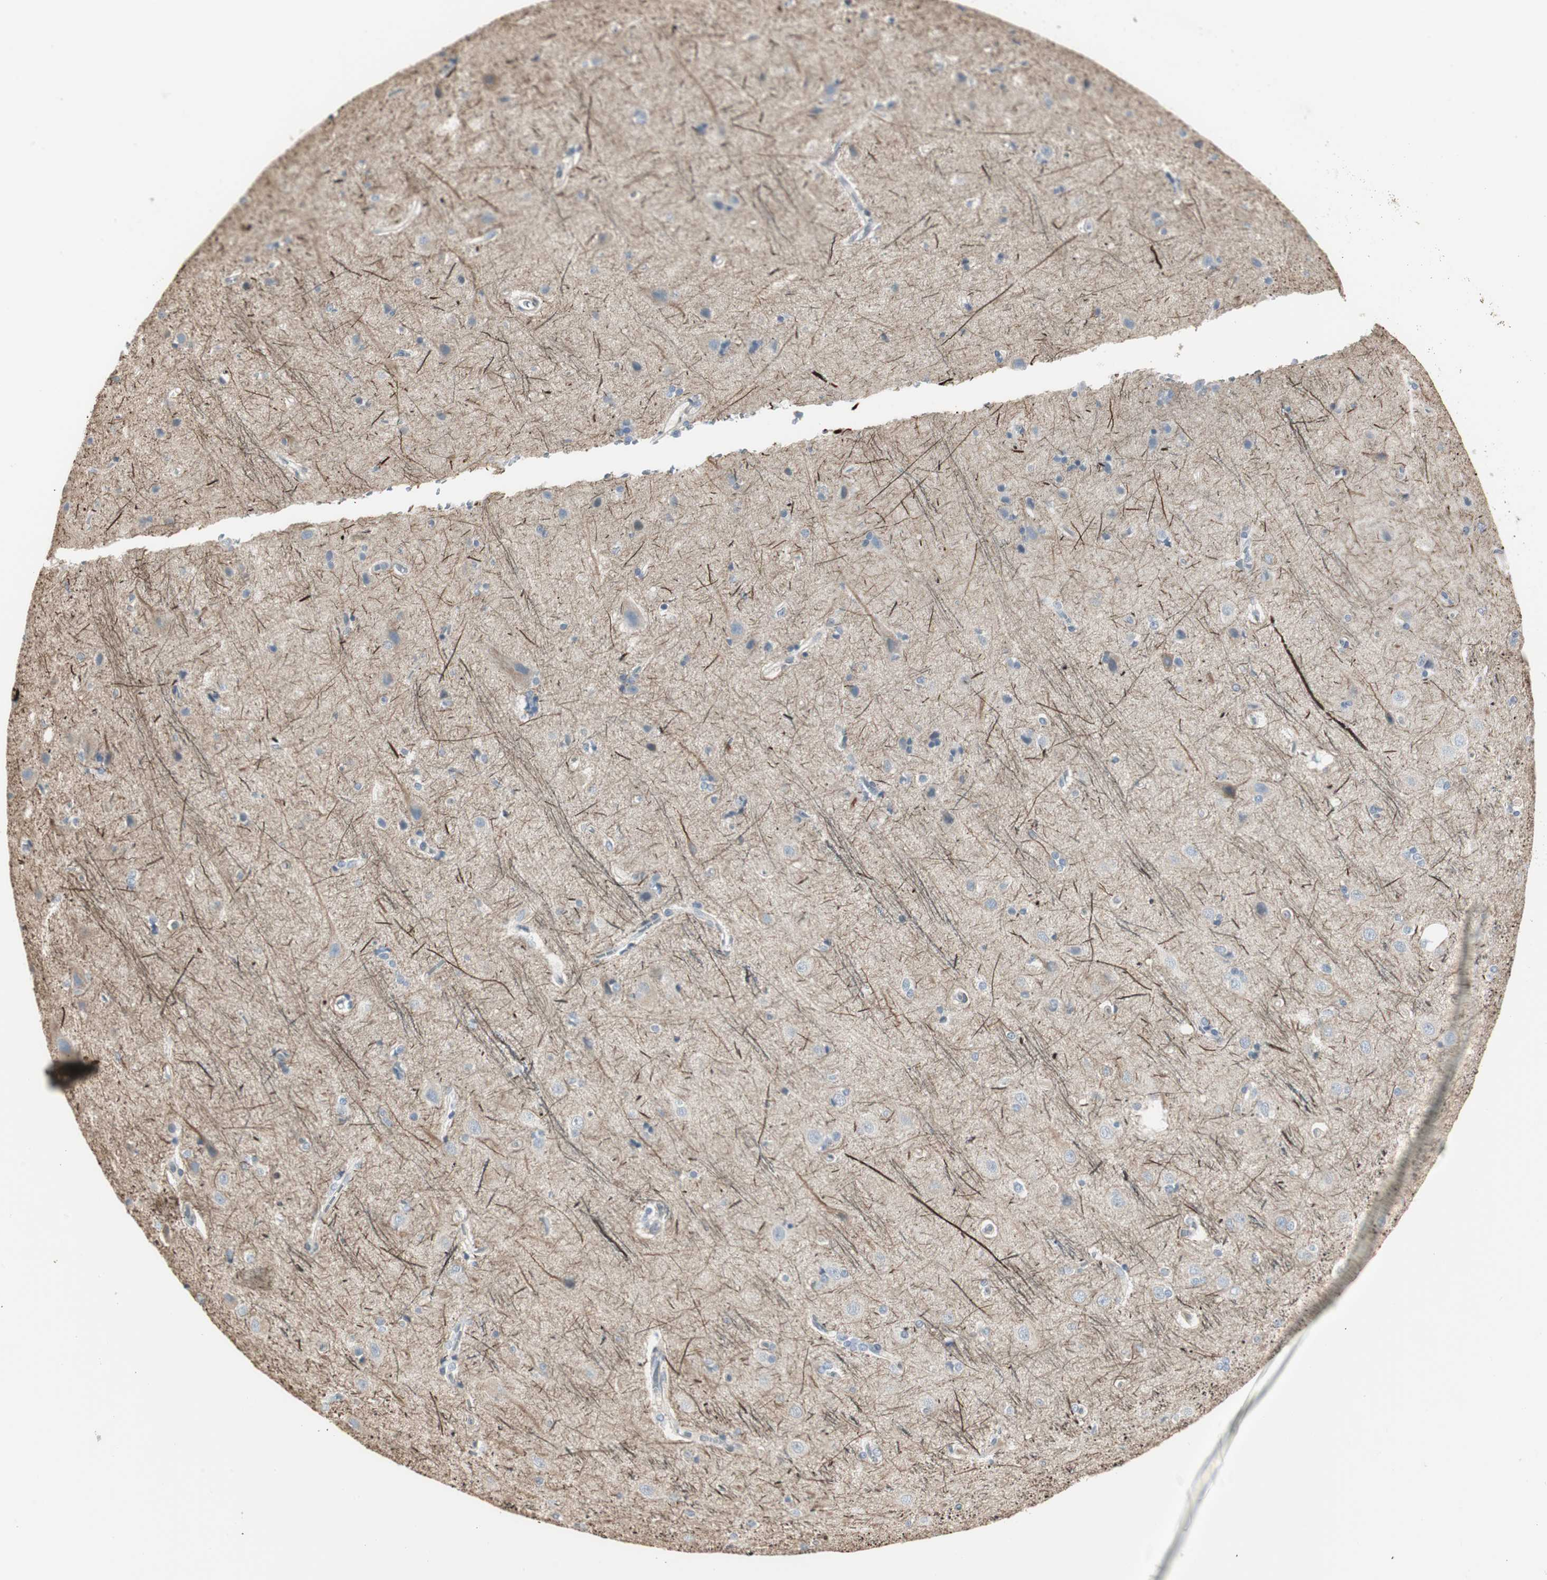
{"staining": {"intensity": "negative", "quantity": "none", "location": "none"}, "tissue": "cerebral cortex", "cell_type": "Endothelial cells", "image_type": "normal", "snomed": [{"axis": "morphology", "description": "Normal tissue, NOS"}, {"axis": "topography", "description": "Cerebral cortex"}], "caption": "High power microscopy micrograph of an IHC photomicrograph of benign cerebral cortex, revealing no significant staining in endothelial cells.", "gene": "DMPK", "patient": {"sex": "female", "age": 54}}